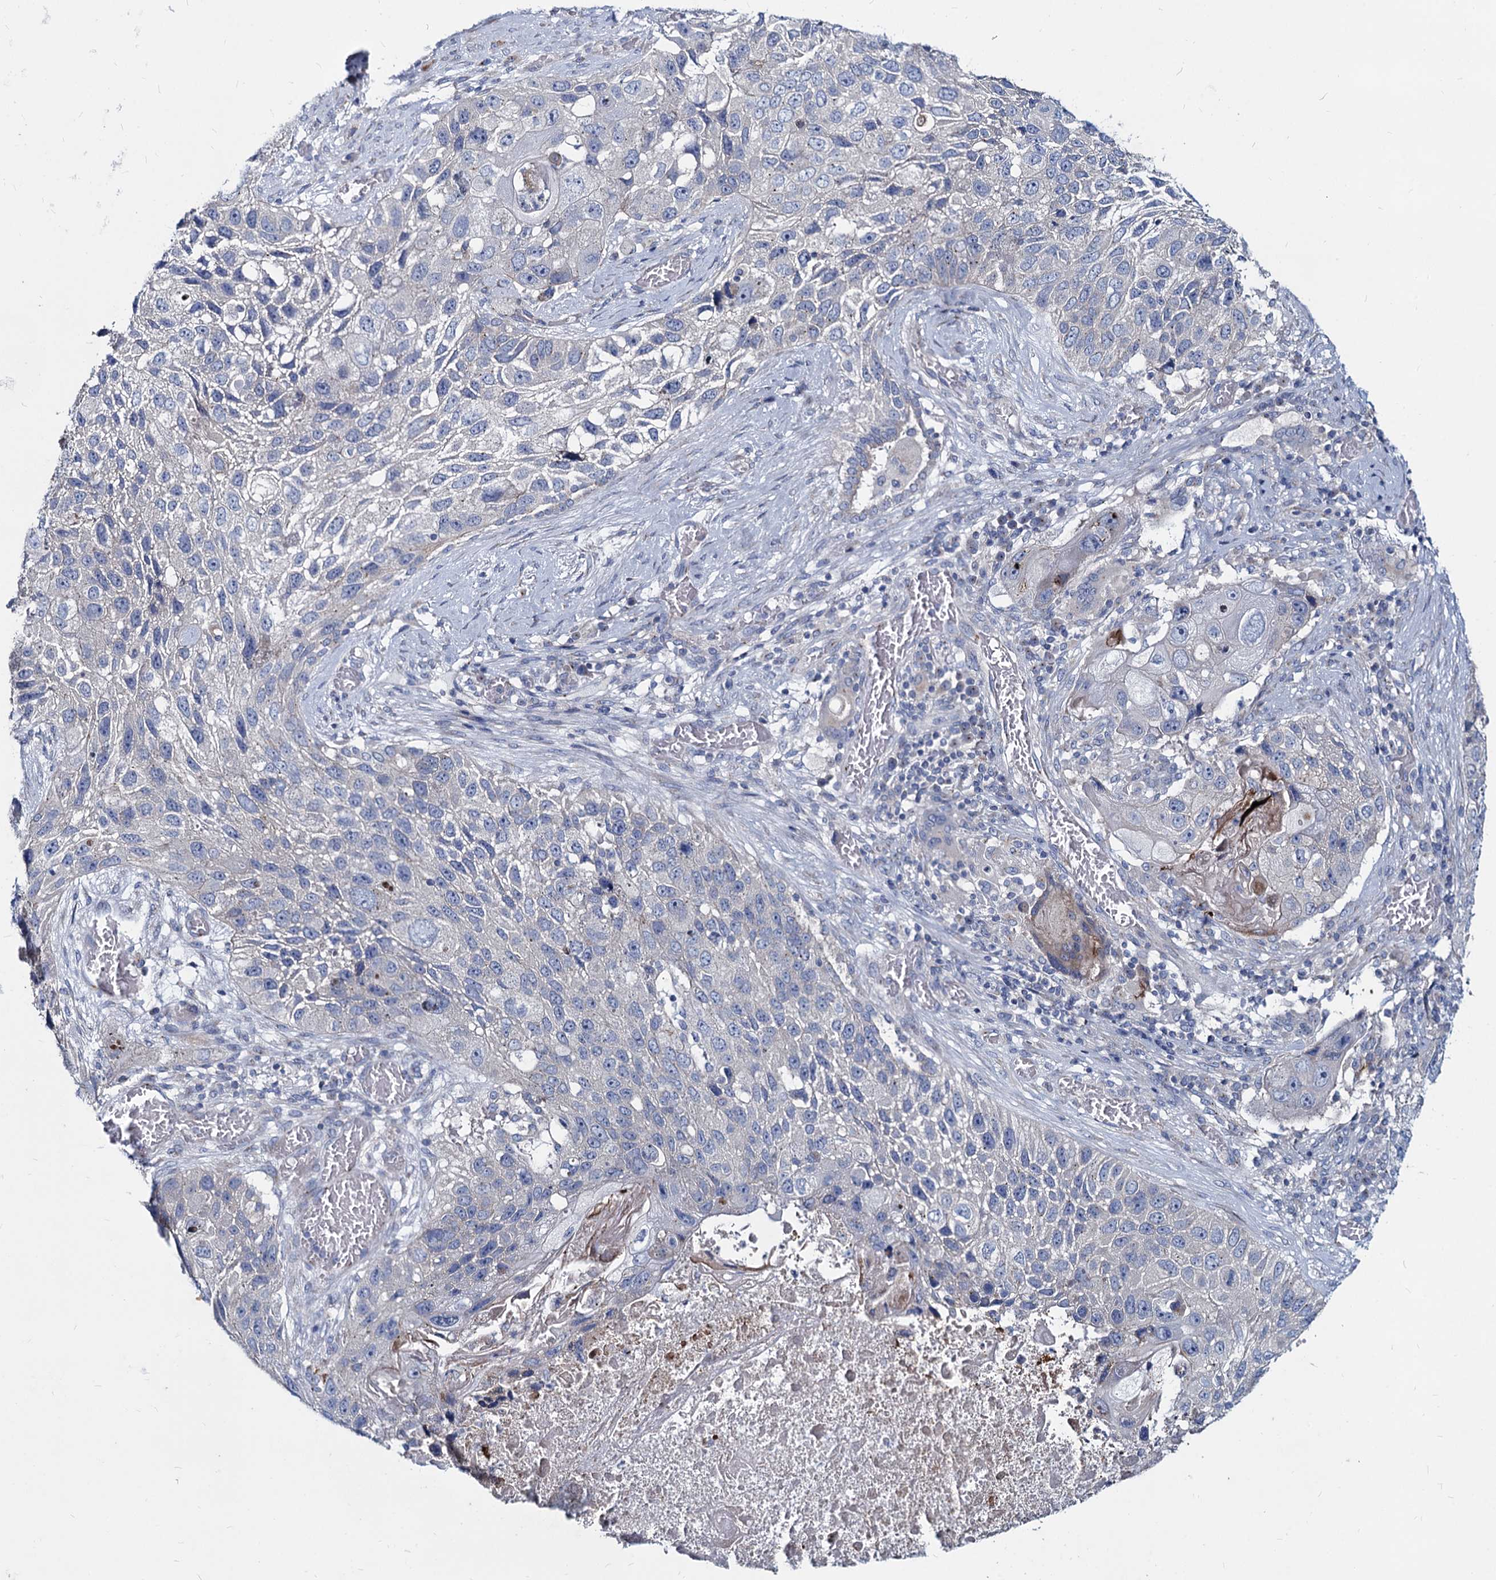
{"staining": {"intensity": "negative", "quantity": "none", "location": "none"}, "tissue": "lung cancer", "cell_type": "Tumor cells", "image_type": "cancer", "snomed": [{"axis": "morphology", "description": "Squamous cell carcinoma, NOS"}, {"axis": "topography", "description": "Lung"}], "caption": "This is a micrograph of immunohistochemistry staining of lung cancer (squamous cell carcinoma), which shows no expression in tumor cells.", "gene": "AGBL4", "patient": {"sex": "male", "age": 61}}